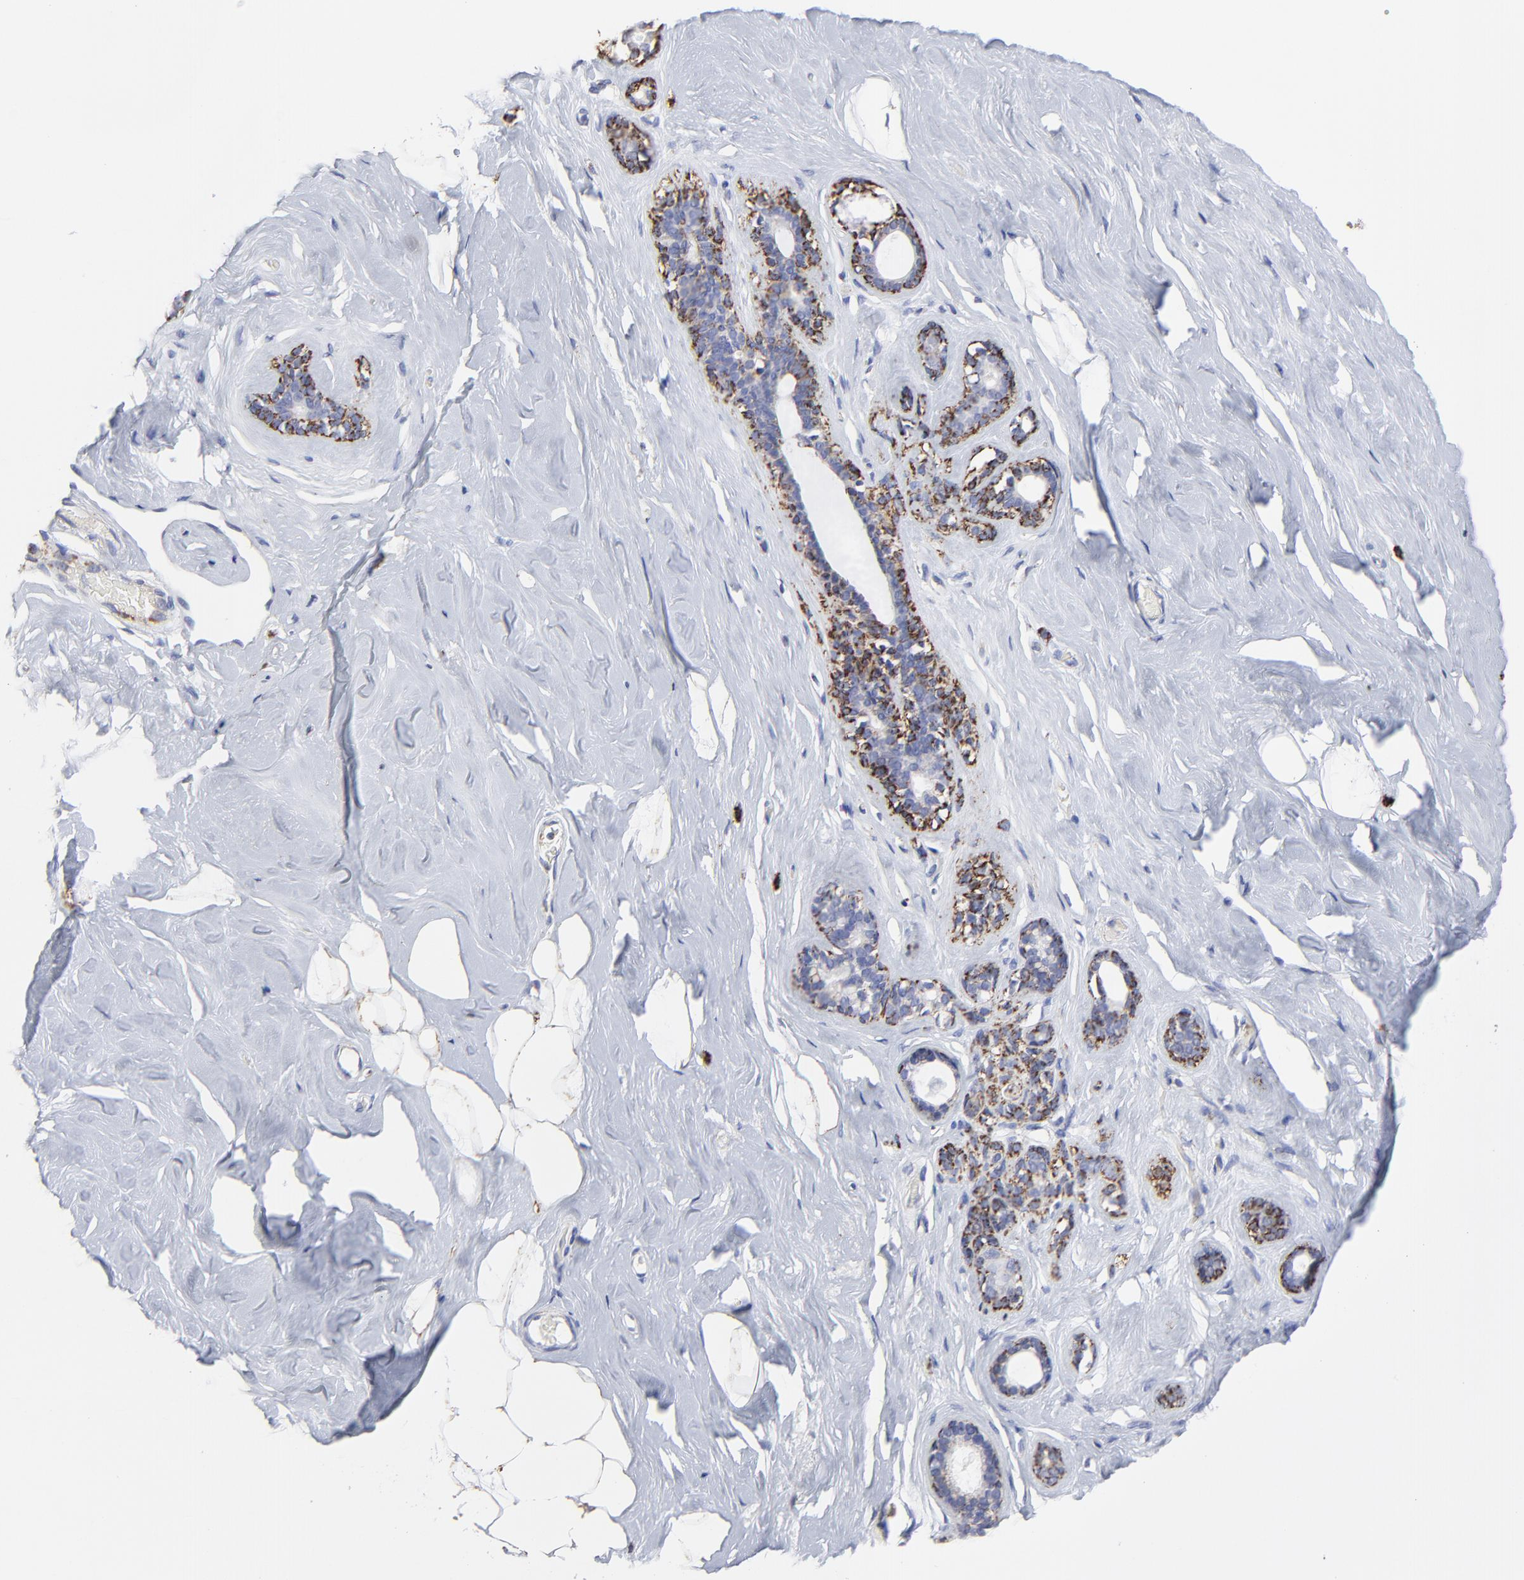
{"staining": {"intensity": "moderate", "quantity": "25%-75%", "location": "cytoplasmic/membranous"}, "tissue": "breast", "cell_type": "Adipocytes", "image_type": "normal", "snomed": [{"axis": "morphology", "description": "Normal tissue, NOS"}, {"axis": "topography", "description": "Breast"}], "caption": "High-magnification brightfield microscopy of normal breast stained with DAB (3,3'-diaminobenzidine) (brown) and counterstained with hematoxylin (blue). adipocytes exhibit moderate cytoplasmic/membranous expression is seen in about25%-75% of cells.", "gene": "PINK1", "patient": {"sex": "female", "age": 75}}